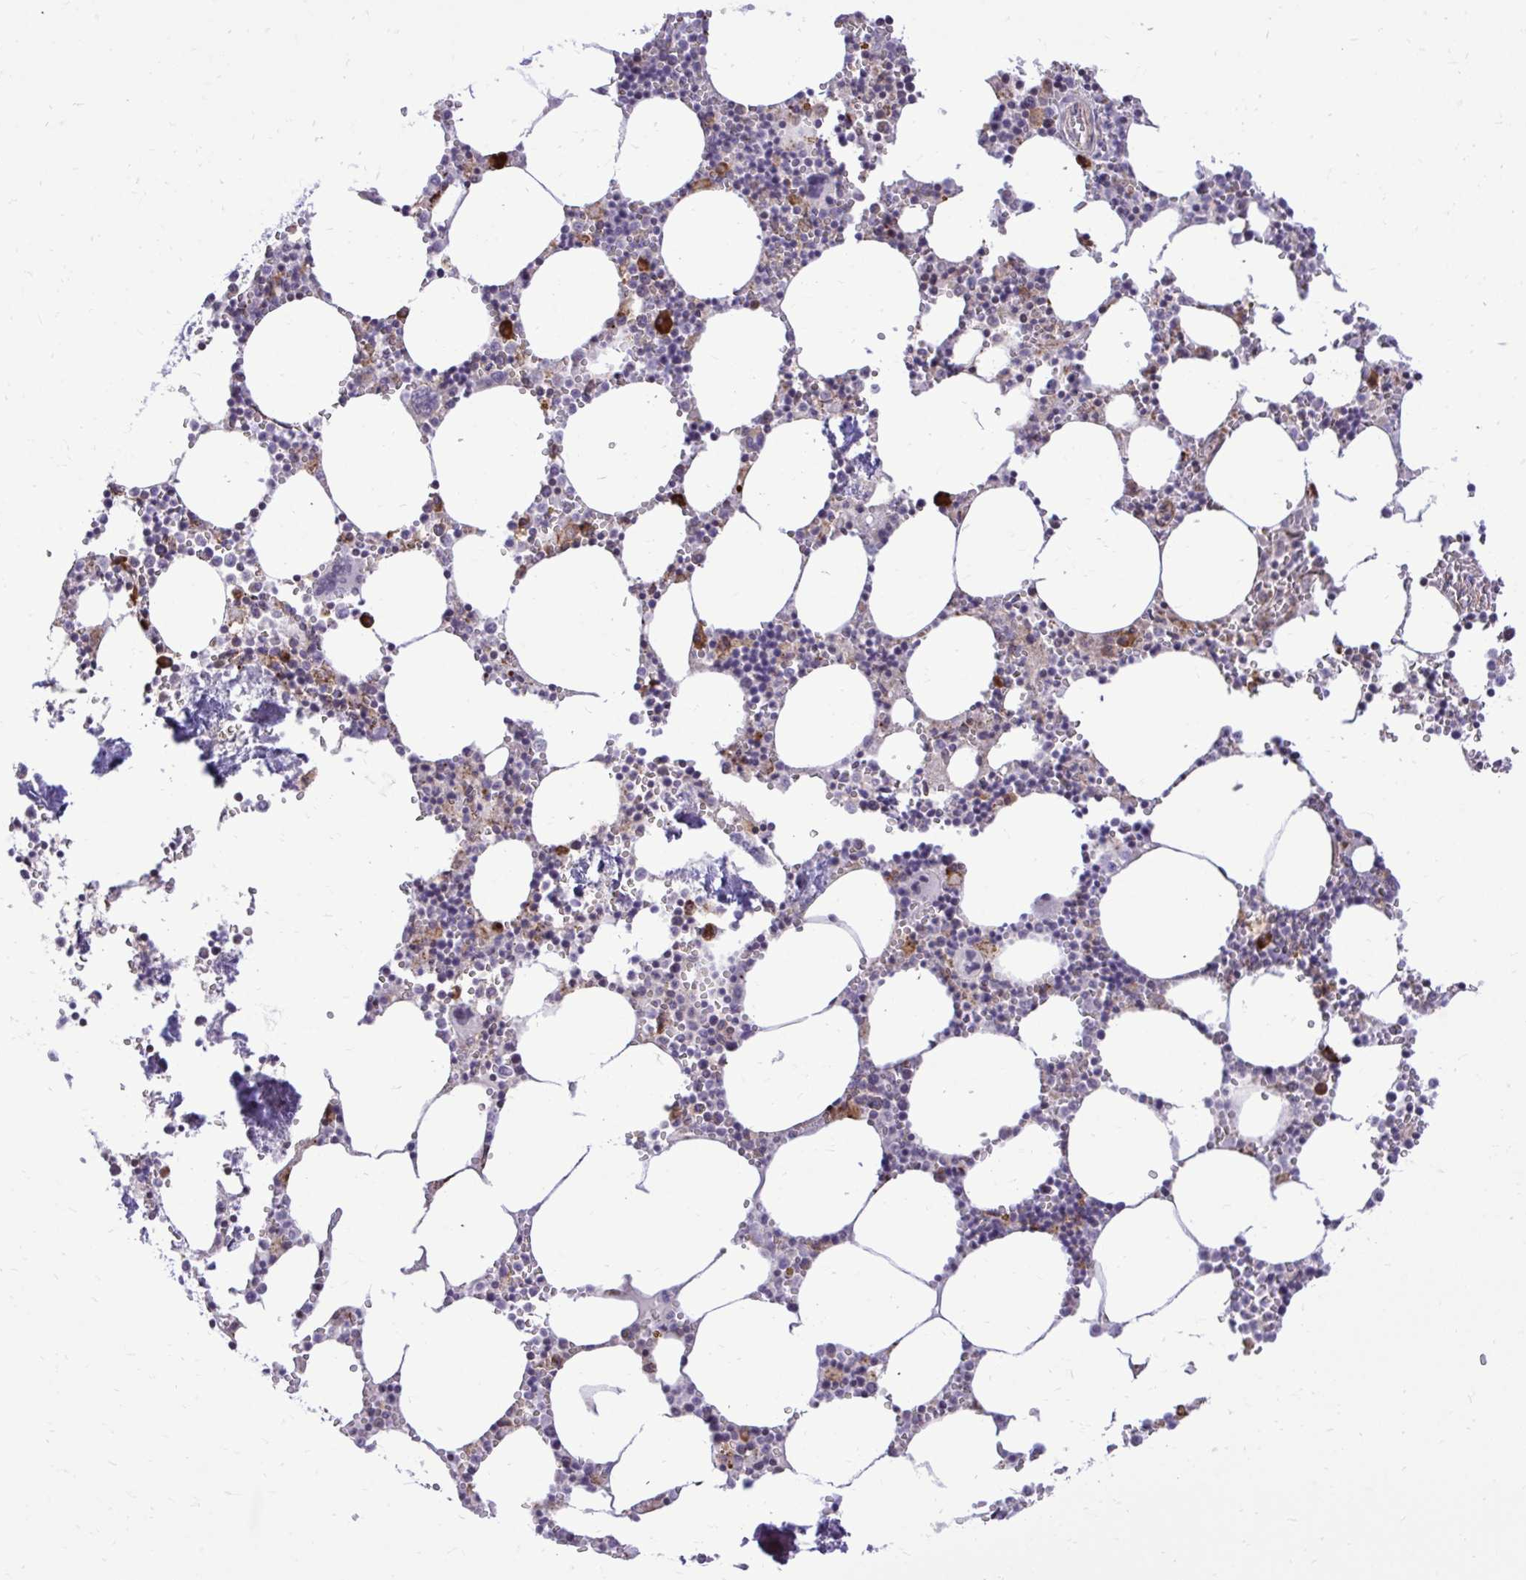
{"staining": {"intensity": "strong", "quantity": "<25%", "location": "cytoplasmic/membranous"}, "tissue": "bone marrow", "cell_type": "Hematopoietic cells", "image_type": "normal", "snomed": [{"axis": "morphology", "description": "Normal tissue, NOS"}, {"axis": "topography", "description": "Bone marrow"}], "caption": "Unremarkable bone marrow was stained to show a protein in brown. There is medium levels of strong cytoplasmic/membranous staining in approximately <25% of hematopoietic cells. Using DAB (brown) and hematoxylin (blue) stains, captured at high magnification using brightfield microscopy.", "gene": "METTL9", "patient": {"sex": "male", "age": 54}}